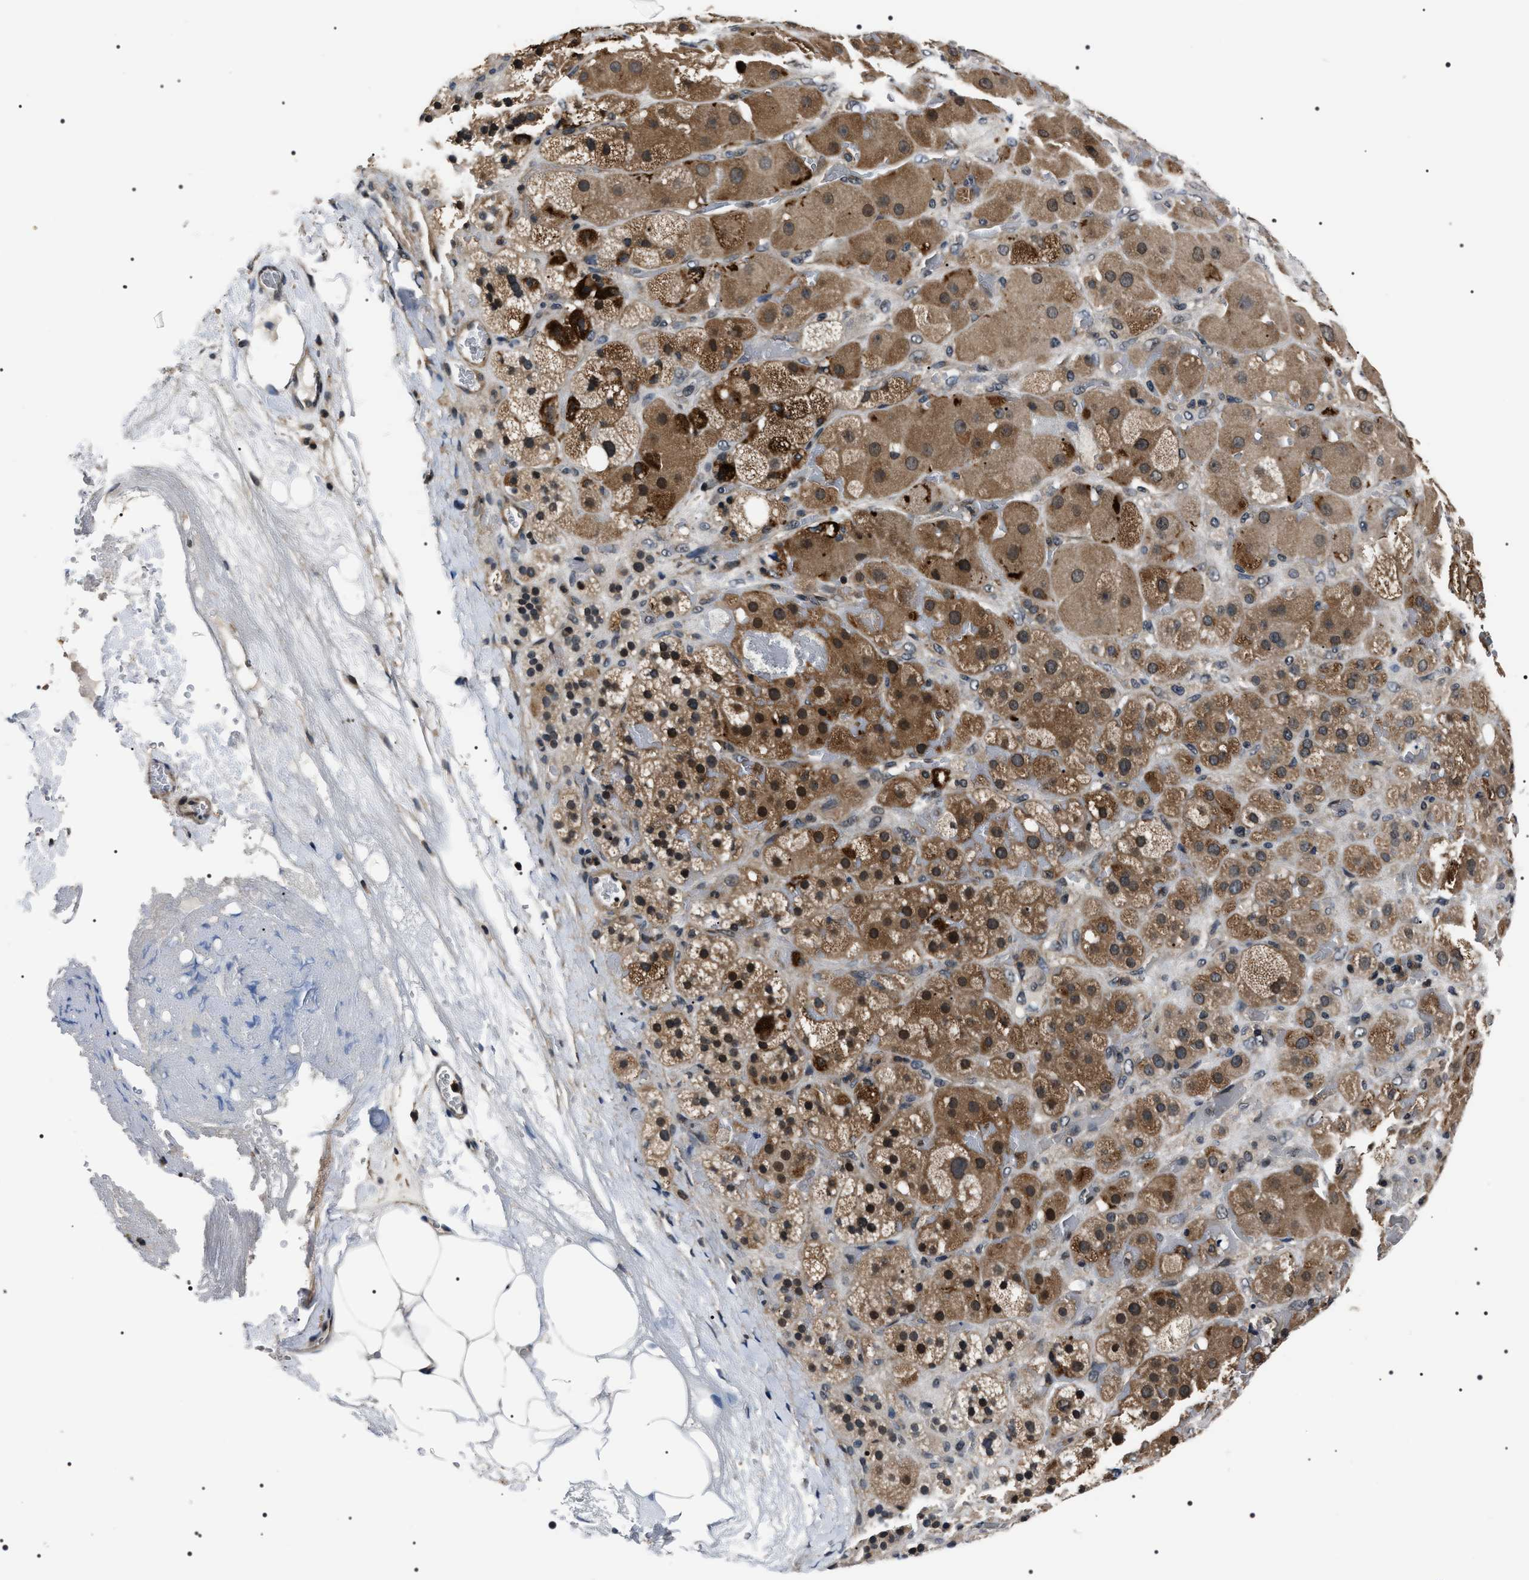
{"staining": {"intensity": "moderate", "quantity": ">75%", "location": "cytoplasmic/membranous,nuclear"}, "tissue": "adrenal gland", "cell_type": "Glandular cells", "image_type": "normal", "snomed": [{"axis": "morphology", "description": "Normal tissue, NOS"}, {"axis": "topography", "description": "Adrenal gland"}], "caption": "IHC (DAB) staining of benign human adrenal gland shows moderate cytoplasmic/membranous,nuclear protein positivity in approximately >75% of glandular cells. (Brightfield microscopy of DAB IHC at high magnification).", "gene": "SIPA1", "patient": {"sex": "female", "age": 47}}